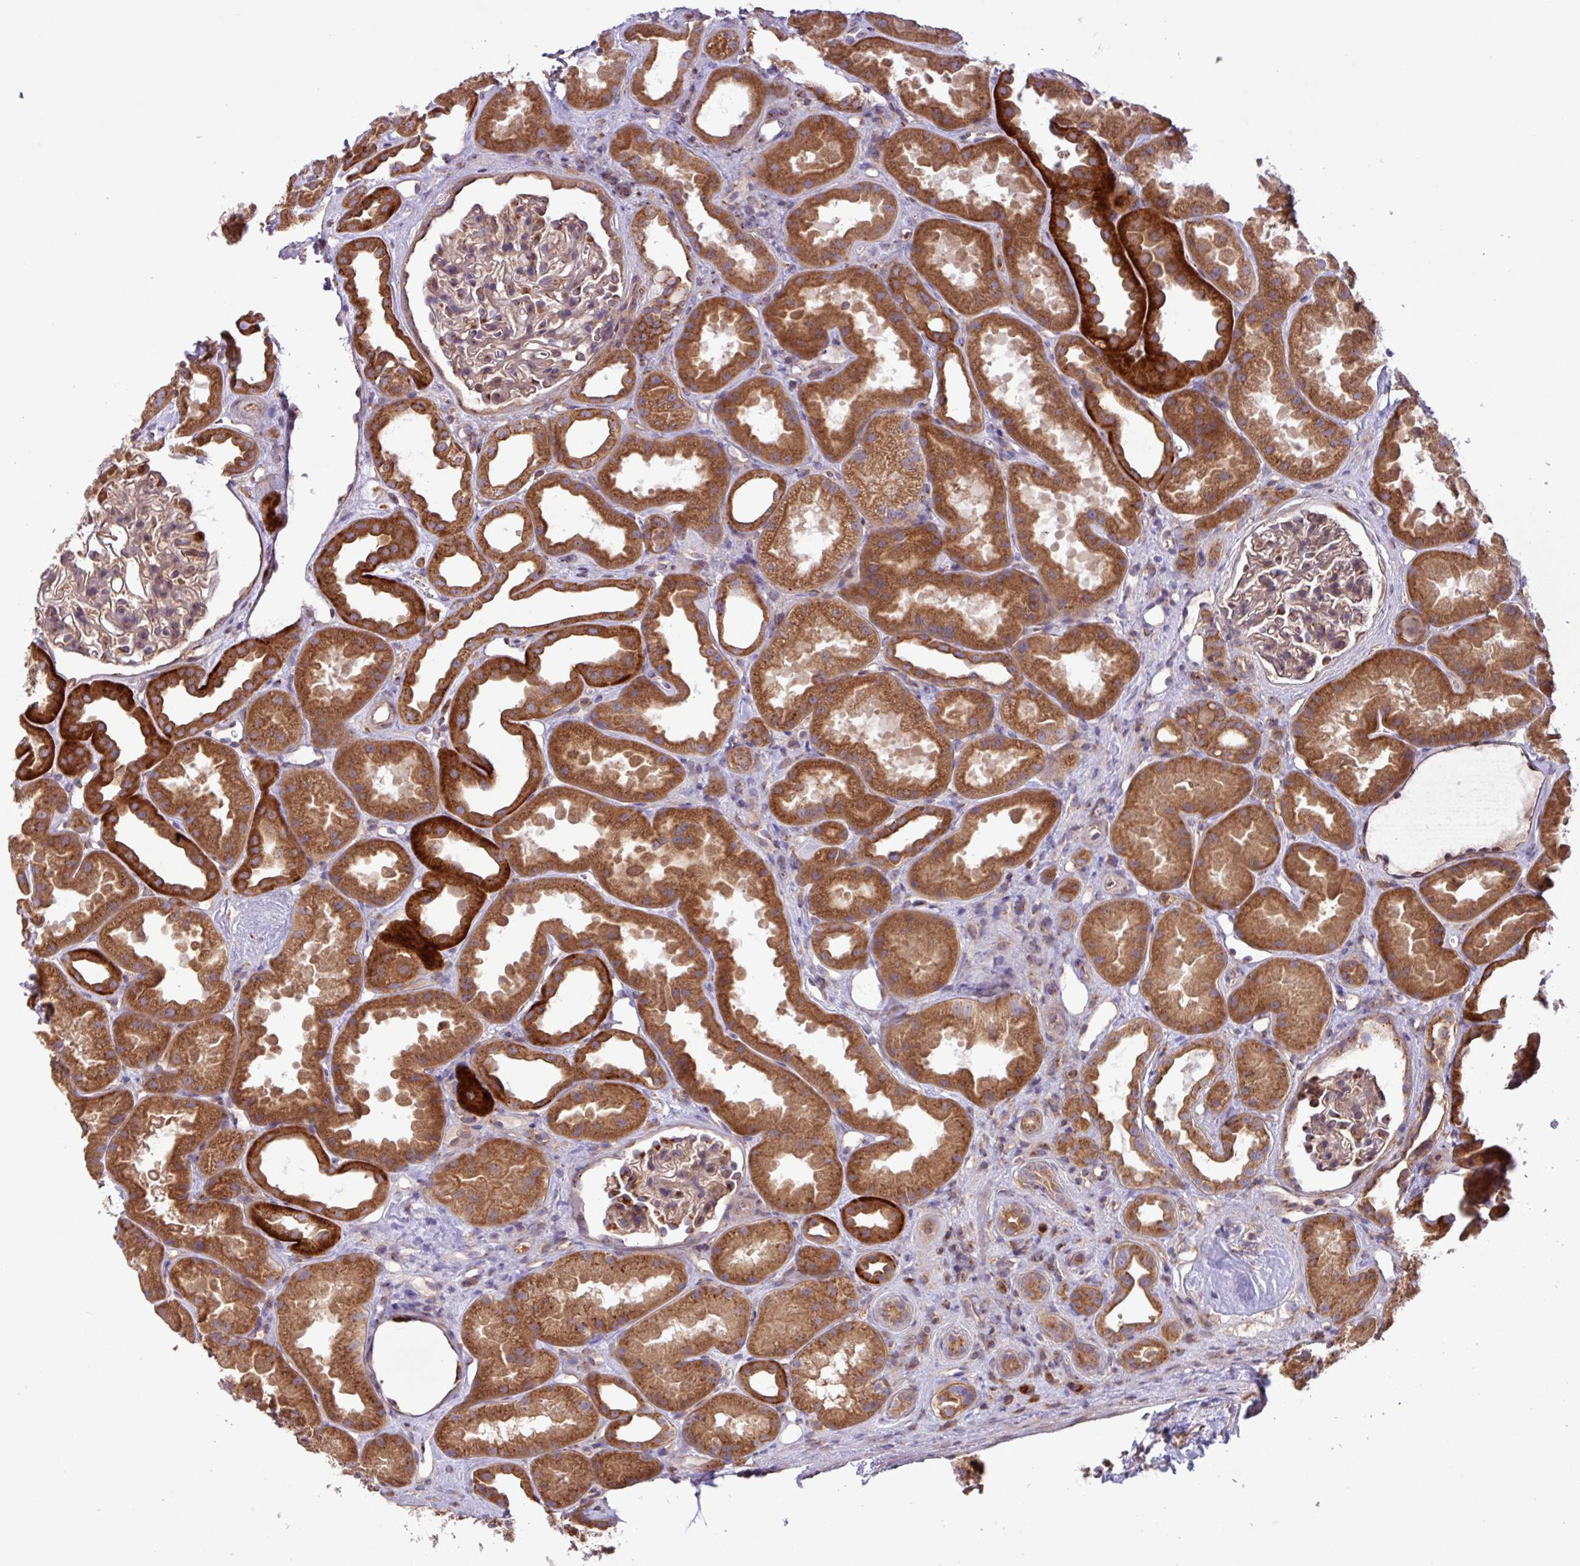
{"staining": {"intensity": "moderate", "quantity": "<25%", "location": "cytoplasmic/membranous"}, "tissue": "kidney", "cell_type": "Cells in glomeruli", "image_type": "normal", "snomed": [{"axis": "morphology", "description": "Normal tissue, NOS"}, {"axis": "topography", "description": "Kidney"}], "caption": "About <25% of cells in glomeruli in normal kidney show moderate cytoplasmic/membranous protein staining as visualized by brown immunohistochemical staining.", "gene": "RAB19", "patient": {"sex": "male", "age": 61}}